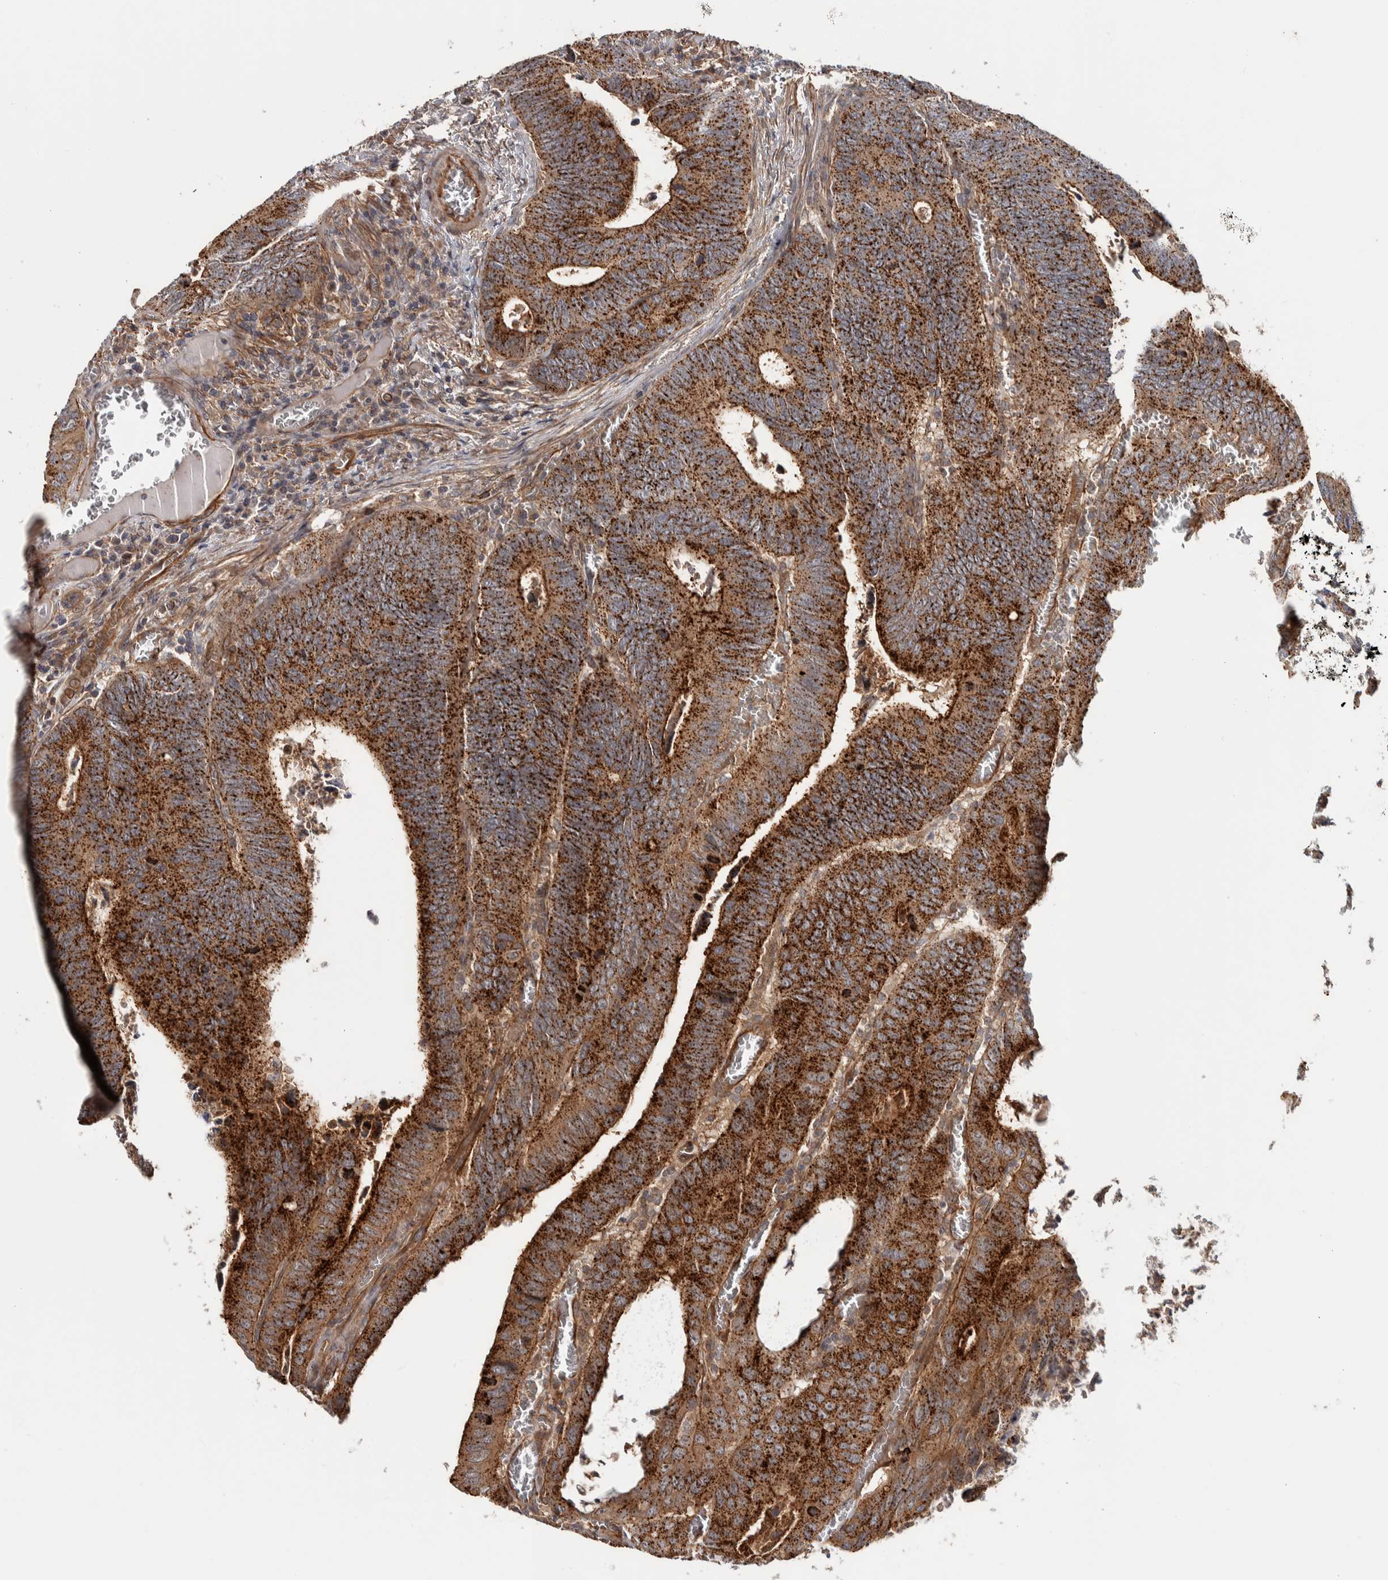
{"staining": {"intensity": "strong", "quantity": ">75%", "location": "cytoplasmic/membranous"}, "tissue": "colorectal cancer", "cell_type": "Tumor cells", "image_type": "cancer", "snomed": [{"axis": "morphology", "description": "Inflammation, NOS"}, {"axis": "morphology", "description": "Adenocarcinoma, NOS"}, {"axis": "topography", "description": "Colon"}], "caption": "The immunohistochemical stain labels strong cytoplasmic/membranous expression in tumor cells of colorectal cancer (adenocarcinoma) tissue. (DAB (3,3'-diaminobenzidine) = brown stain, brightfield microscopy at high magnification).", "gene": "CHMP4C", "patient": {"sex": "male", "age": 72}}